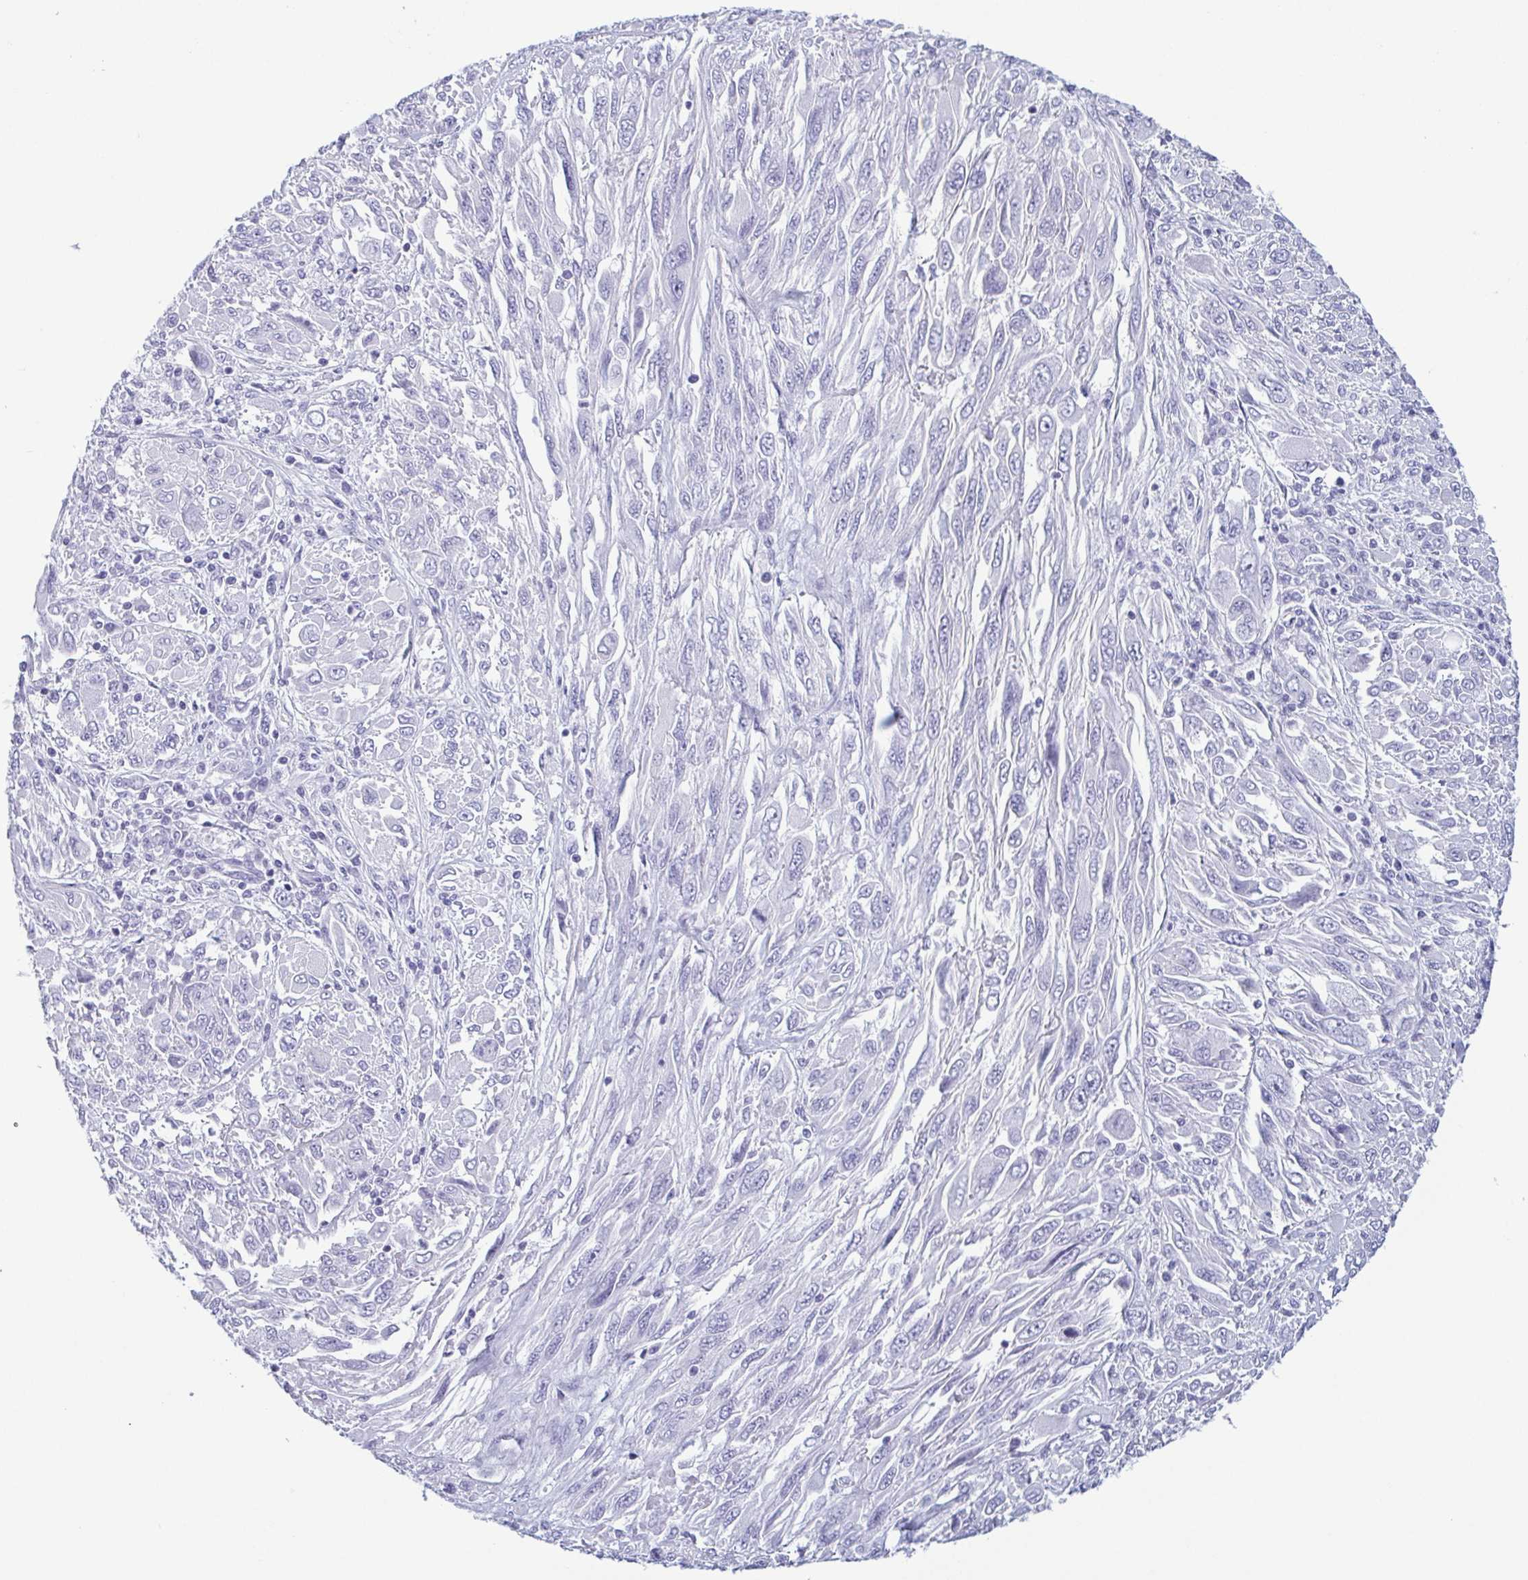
{"staining": {"intensity": "negative", "quantity": "none", "location": "none"}, "tissue": "melanoma", "cell_type": "Tumor cells", "image_type": "cancer", "snomed": [{"axis": "morphology", "description": "Malignant melanoma, NOS"}, {"axis": "topography", "description": "Skin"}], "caption": "IHC of human malignant melanoma reveals no expression in tumor cells.", "gene": "KRT10", "patient": {"sex": "female", "age": 91}}